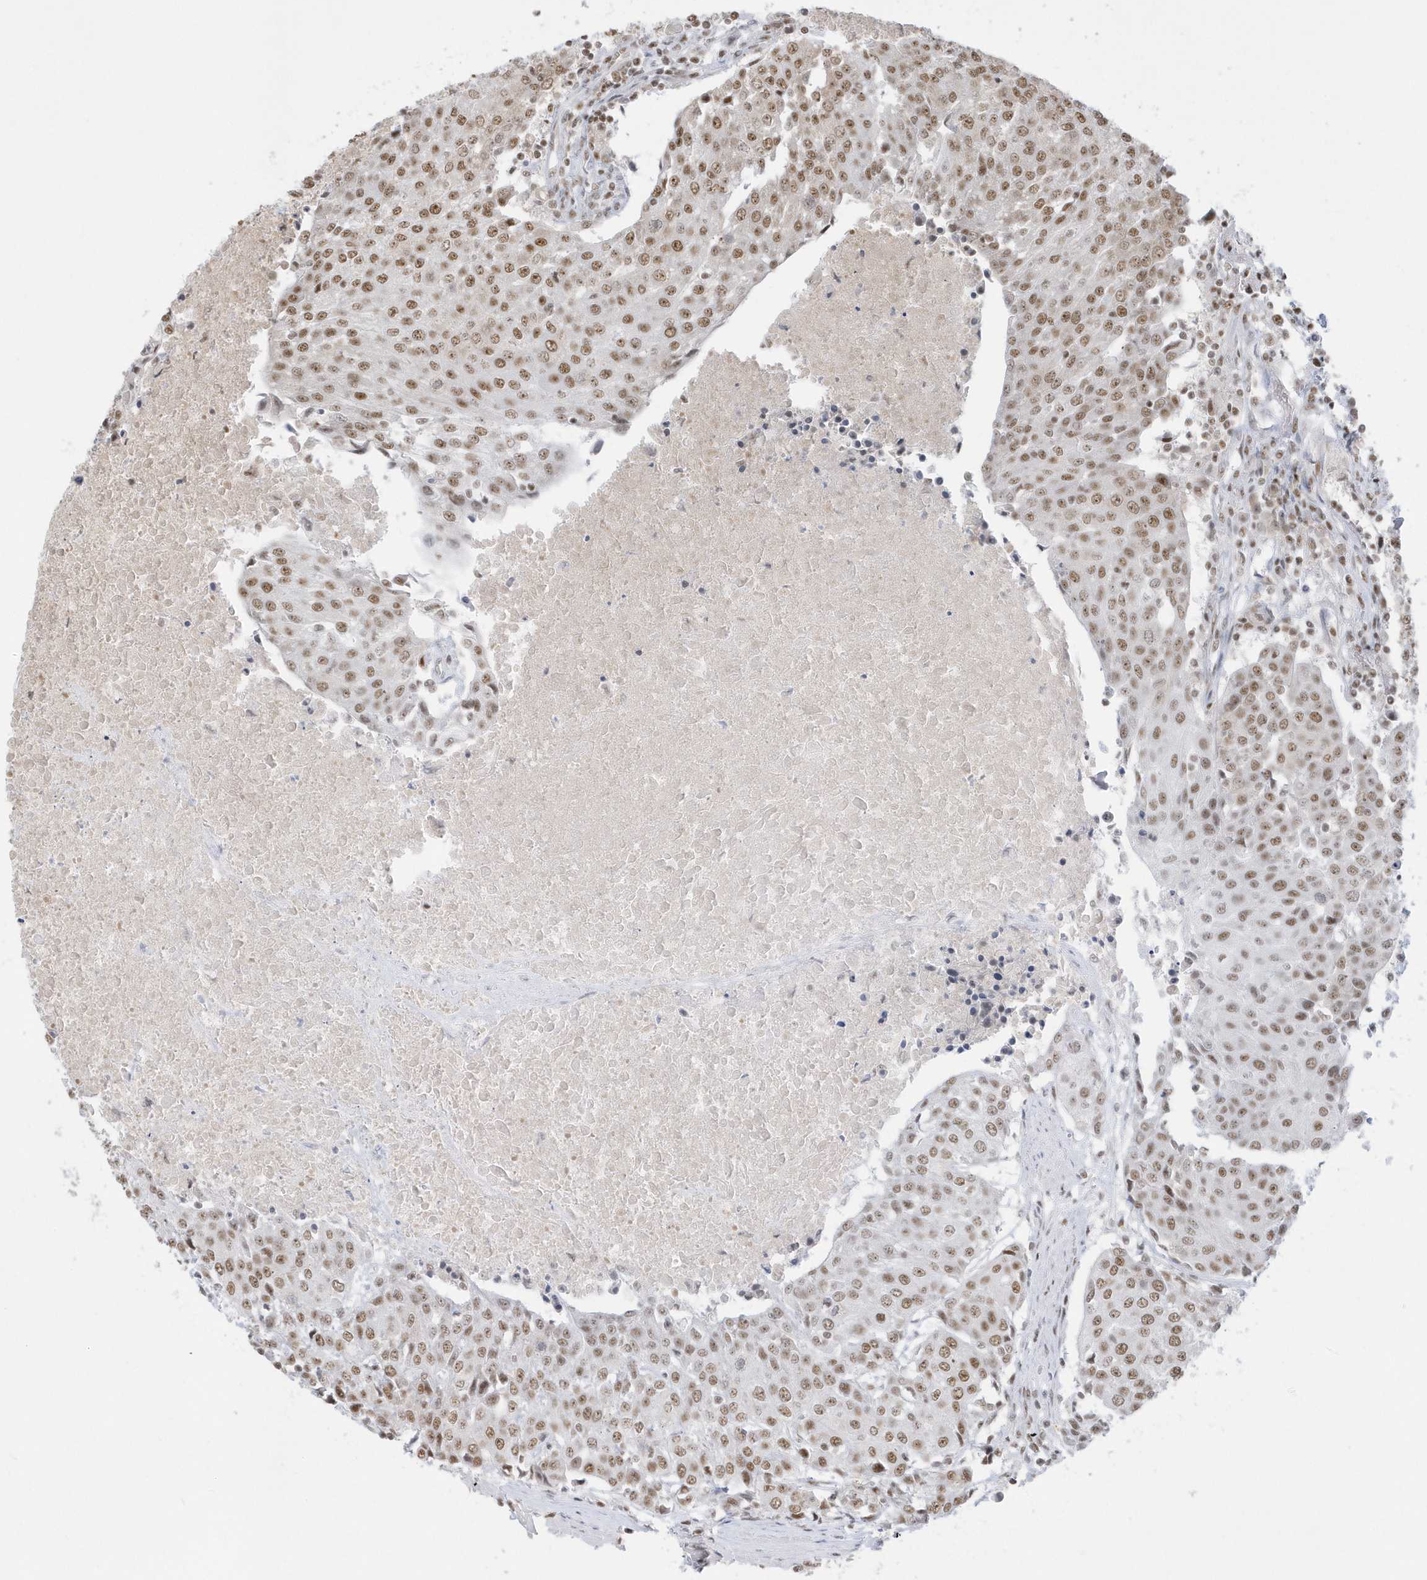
{"staining": {"intensity": "moderate", "quantity": ">75%", "location": "nuclear"}, "tissue": "urothelial cancer", "cell_type": "Tumor cells", "image_type": "cancer", "snomed": [{"axis": "morphology", "description": "Urothelial carcinoma, High grade"}, {"axis": "topography", "description": "Urinary bladder"}], "caption": "A brown stain highlights moderate nuclear staining of a protein in human high-grade urothelial carcinoma tumor cells. (Stains: DAB (3,3'-diaminobenzidine) in brown, nuclei in blue, Microscopy: brightfield microscopy at high magnification).", "gene": "PPIL2", "patient": {"sex": "female", "age": 85}}